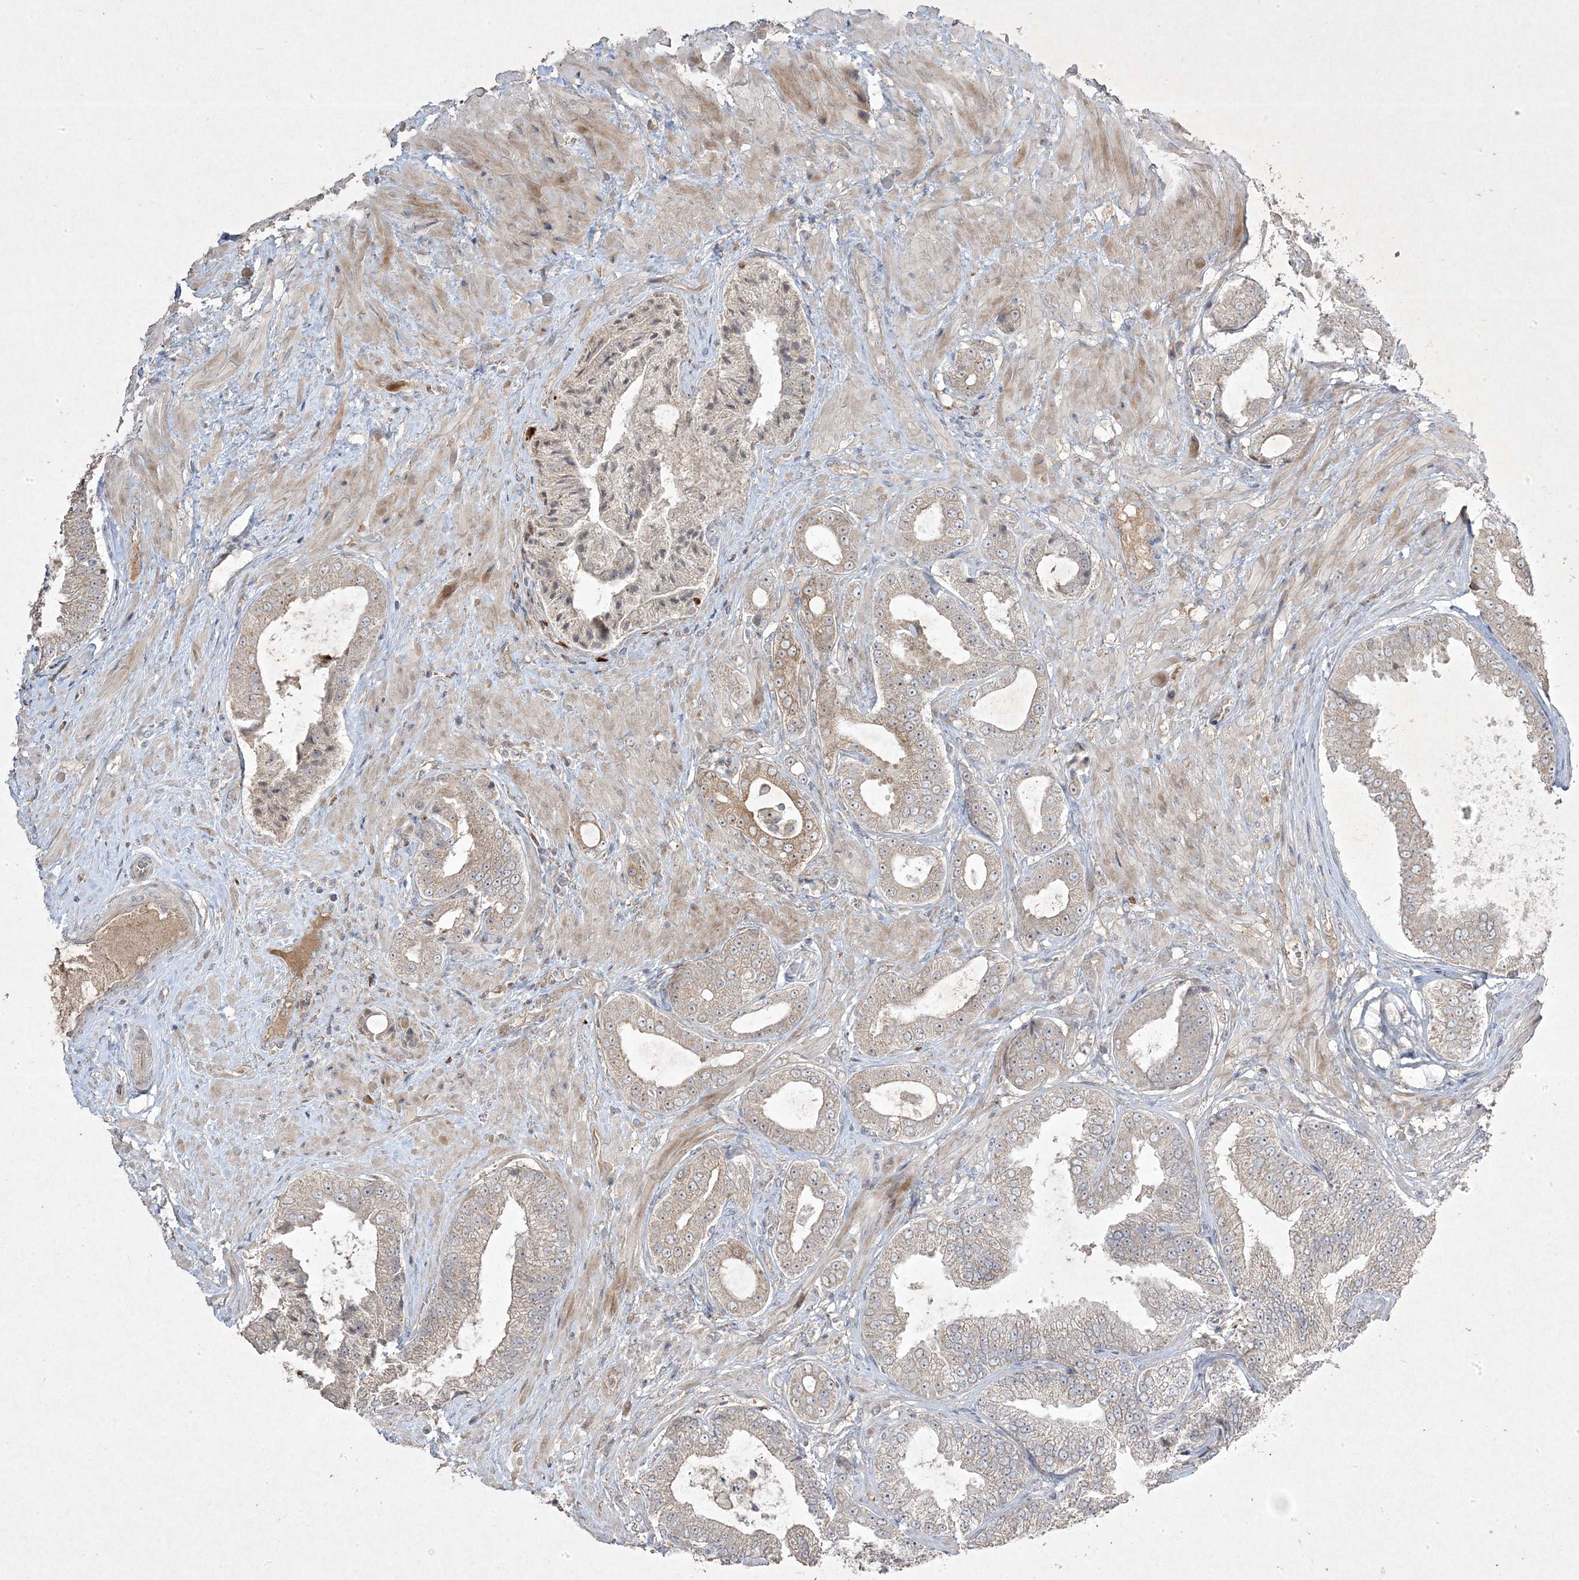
{"staining": {"intensity": "weak", "quantity": "25%-75%", "location": "cytoplasmic/membranous"}, "tissue": "prostate cancer", "cell_type": "Tumor cells", "image_type": "cancer", "snomed": [{"axis": "morphology", "description": "Adenocarcinoma, Low grade"}, {"axis": "topography", "description": "Prostate"}], "caption": "This is an image of immunohistochemistry (IHC) staining of prostate cancer (low-grade adenocarcinoma), which shows weak staining in the cytoplasmic/membranous of tumor cells.", "gene": "RGL4", "patient": {"sex": "male", "age": 63}}